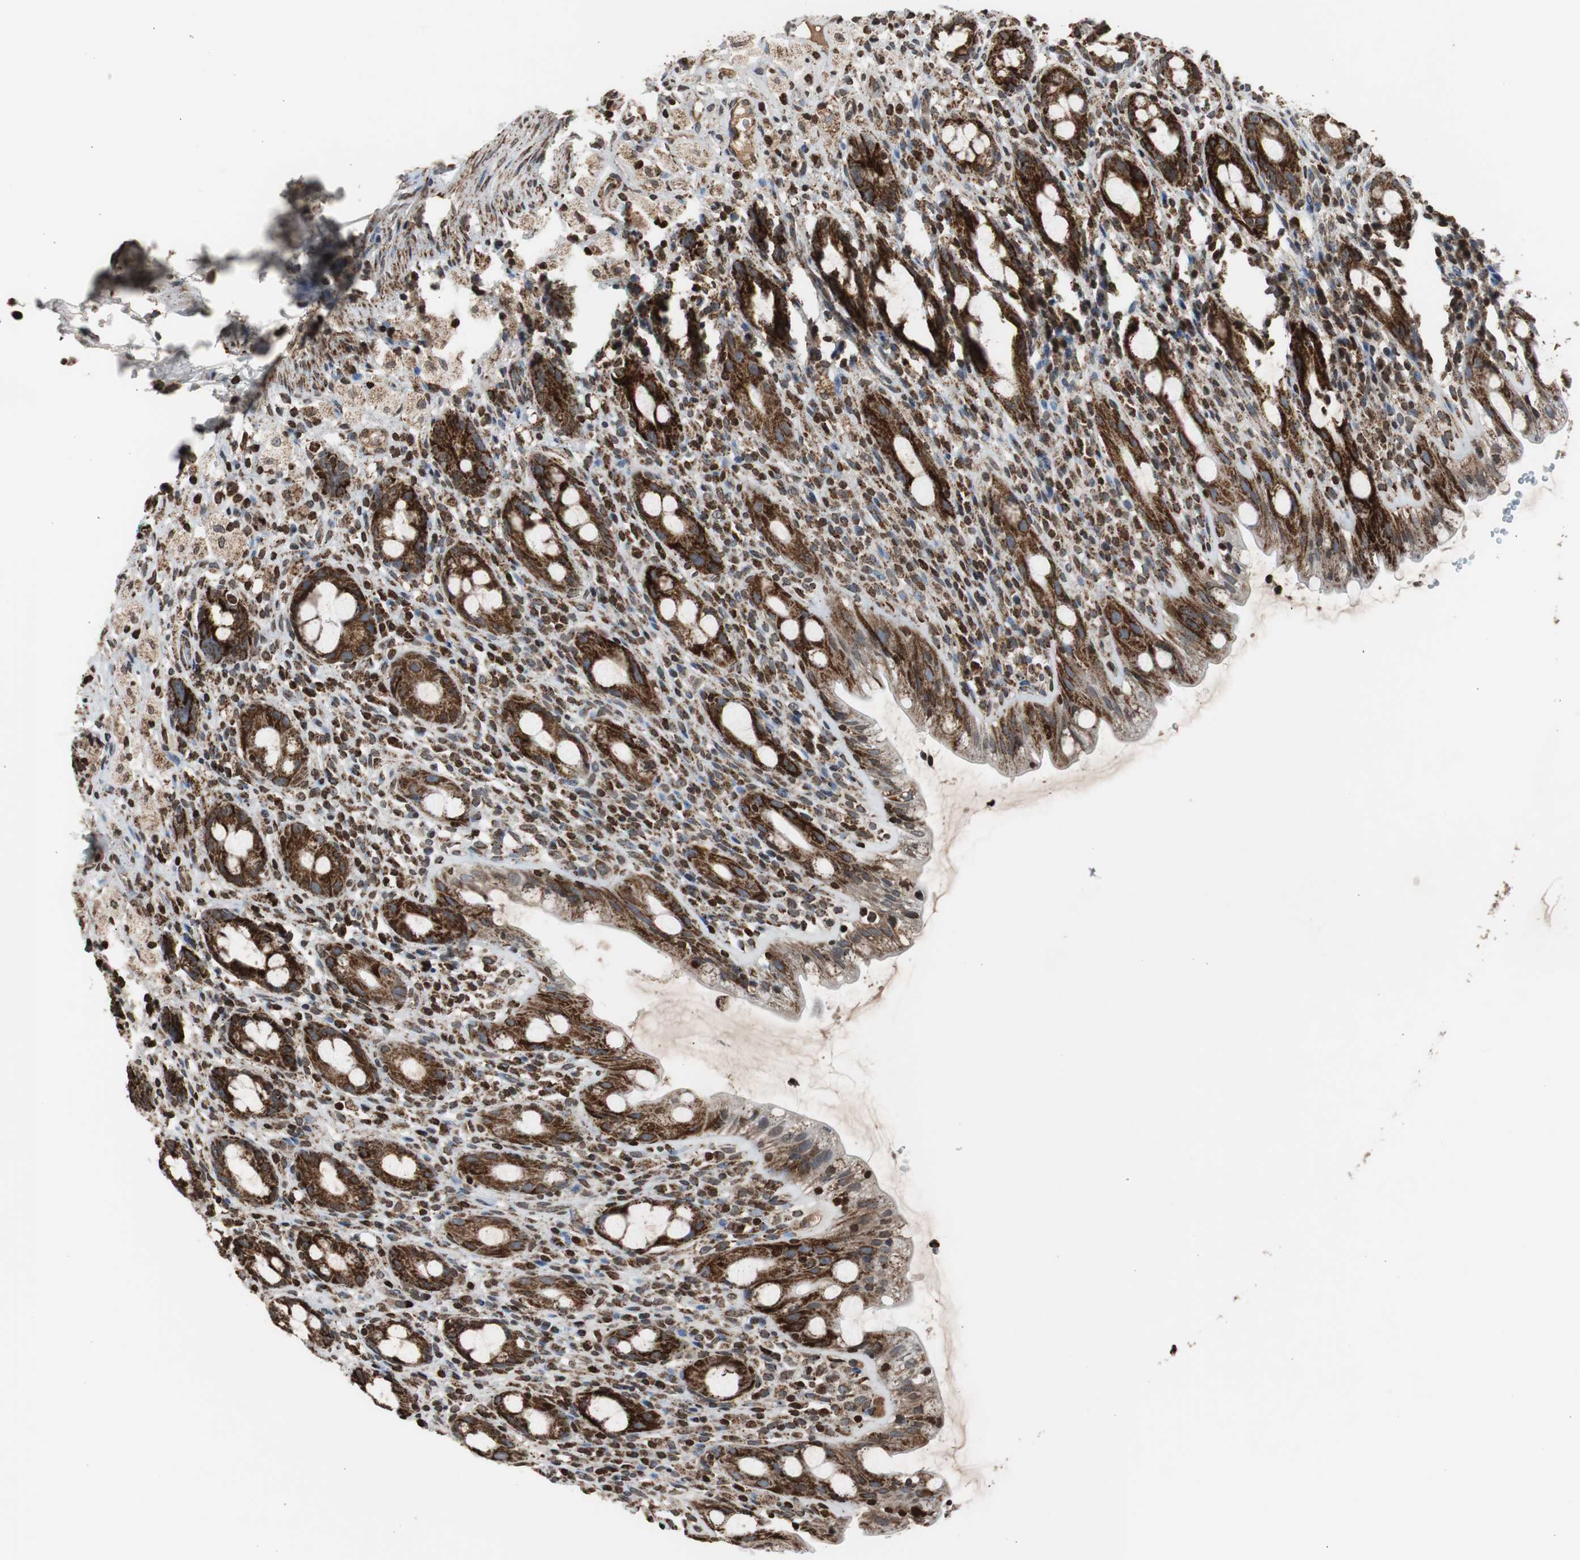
{"staining": {"intensity": "strong", "quantity": ">75%", "location": "cytoplasmic/membranous"}, "tissue": "rectum", "cell_type": "Glandular cells", "image_type": "normal", "snomed": [{"axis": "morphology", "description": "Normal tissue, NOS"}, {"axis": "topography", "description": "Rectum"}], "caption": "Immunohistochemistry histopathology image of normal human rectum stained for a protein (brown), which shows high levels of strong cytoplasmic/membranous staining in about >75% of glandular cells.", "gene": "HSPA9", "patient": {"sex": "male", "age": 44}}